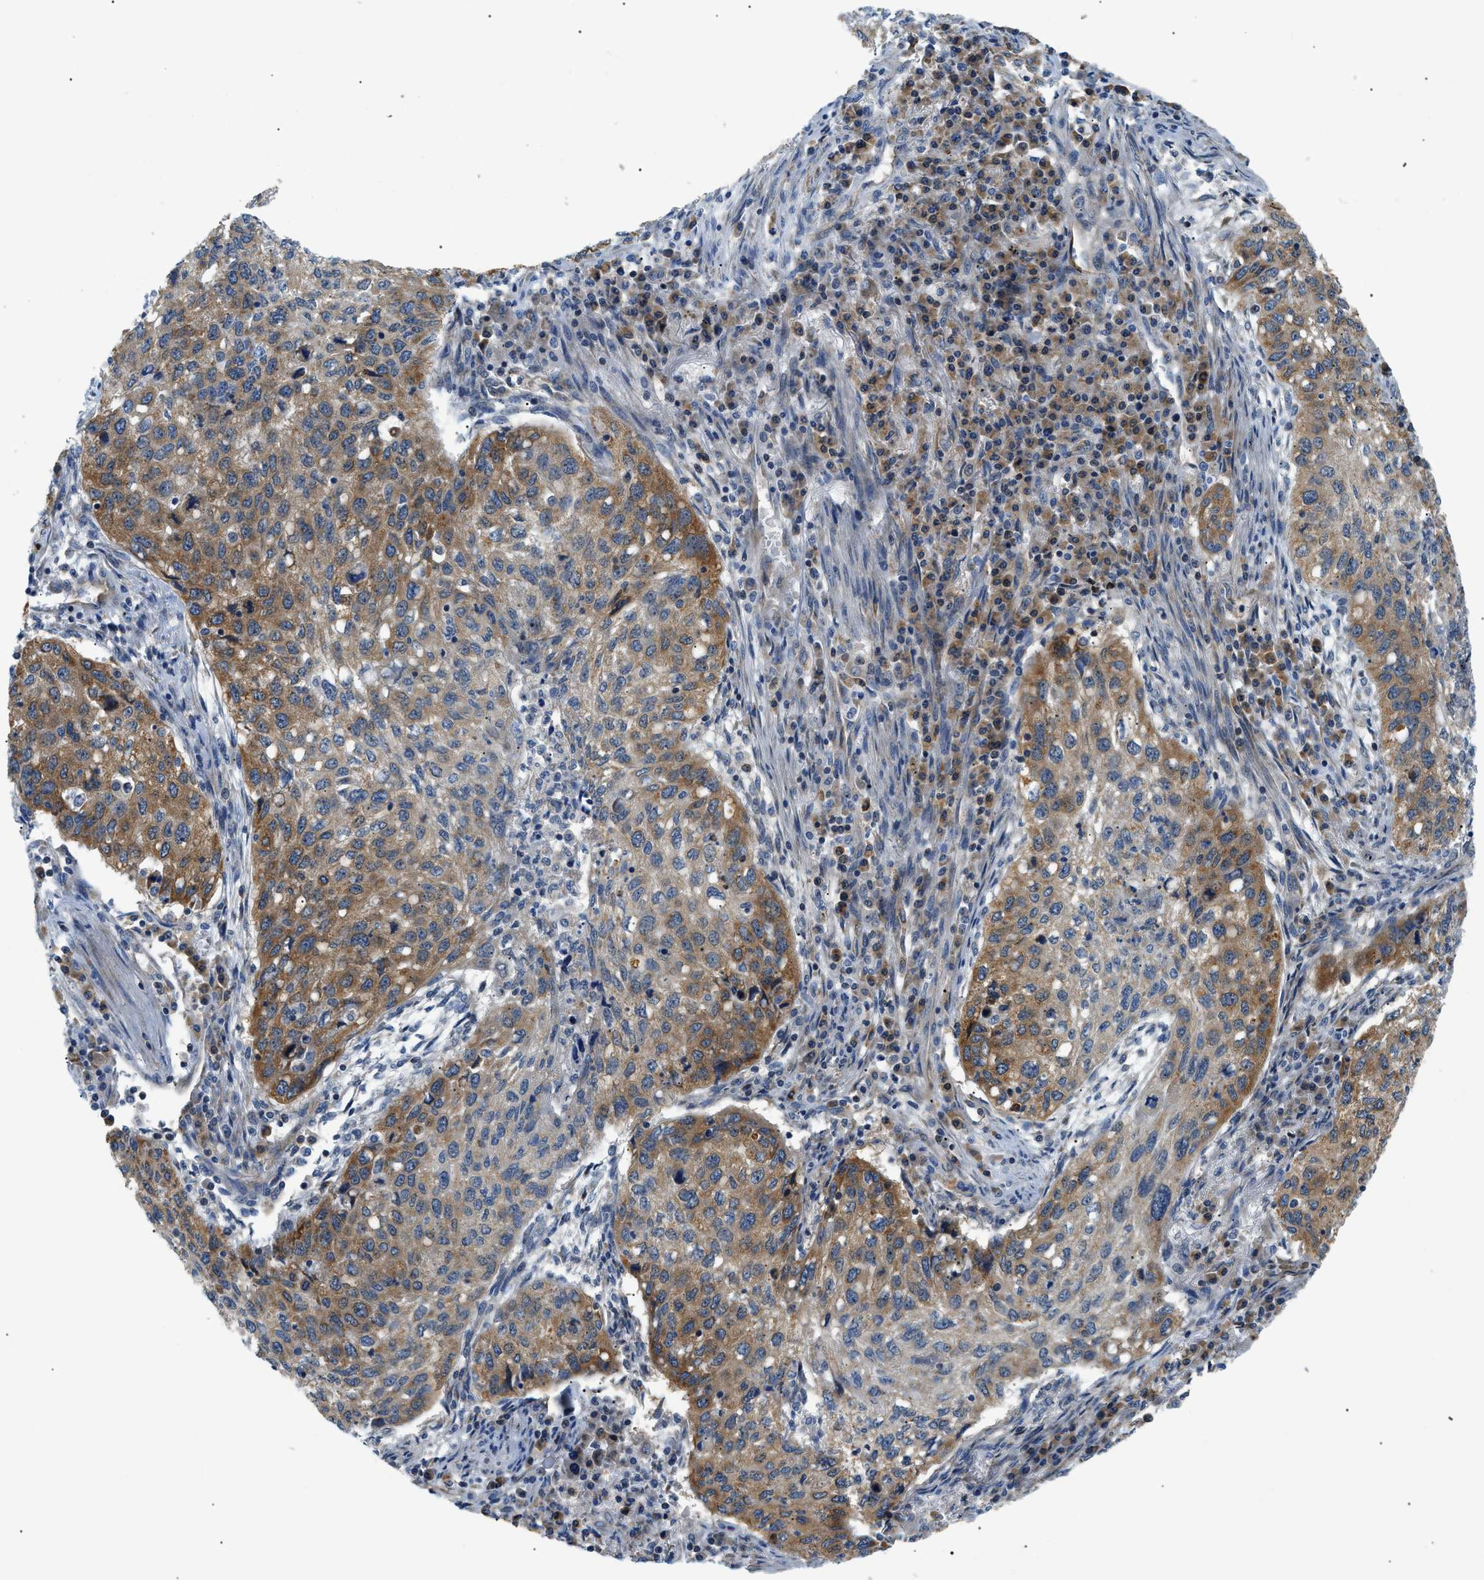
{"staining": {"intensity": "moderate", "quantity": ">75%", "location": "cytoplasmic/membranous"}, "tissue": "lung cancer", "cell_type": "Tumor cells", "image_type": "cancer", "snomed": [{"axis": "morphology", "description": "Squamous cell carcinoma, NOS"}, {"axis": "topography", "description": "Lung"}], "caption": "Moderate cytoplasmic/membranous staining for a protein is identified in about >75% of tumor cells of squamous cell carcinoma (lung) using immunohistochemistry.", "gene": "SRPK1", "patient": {"sex": "female", "age": 63}}